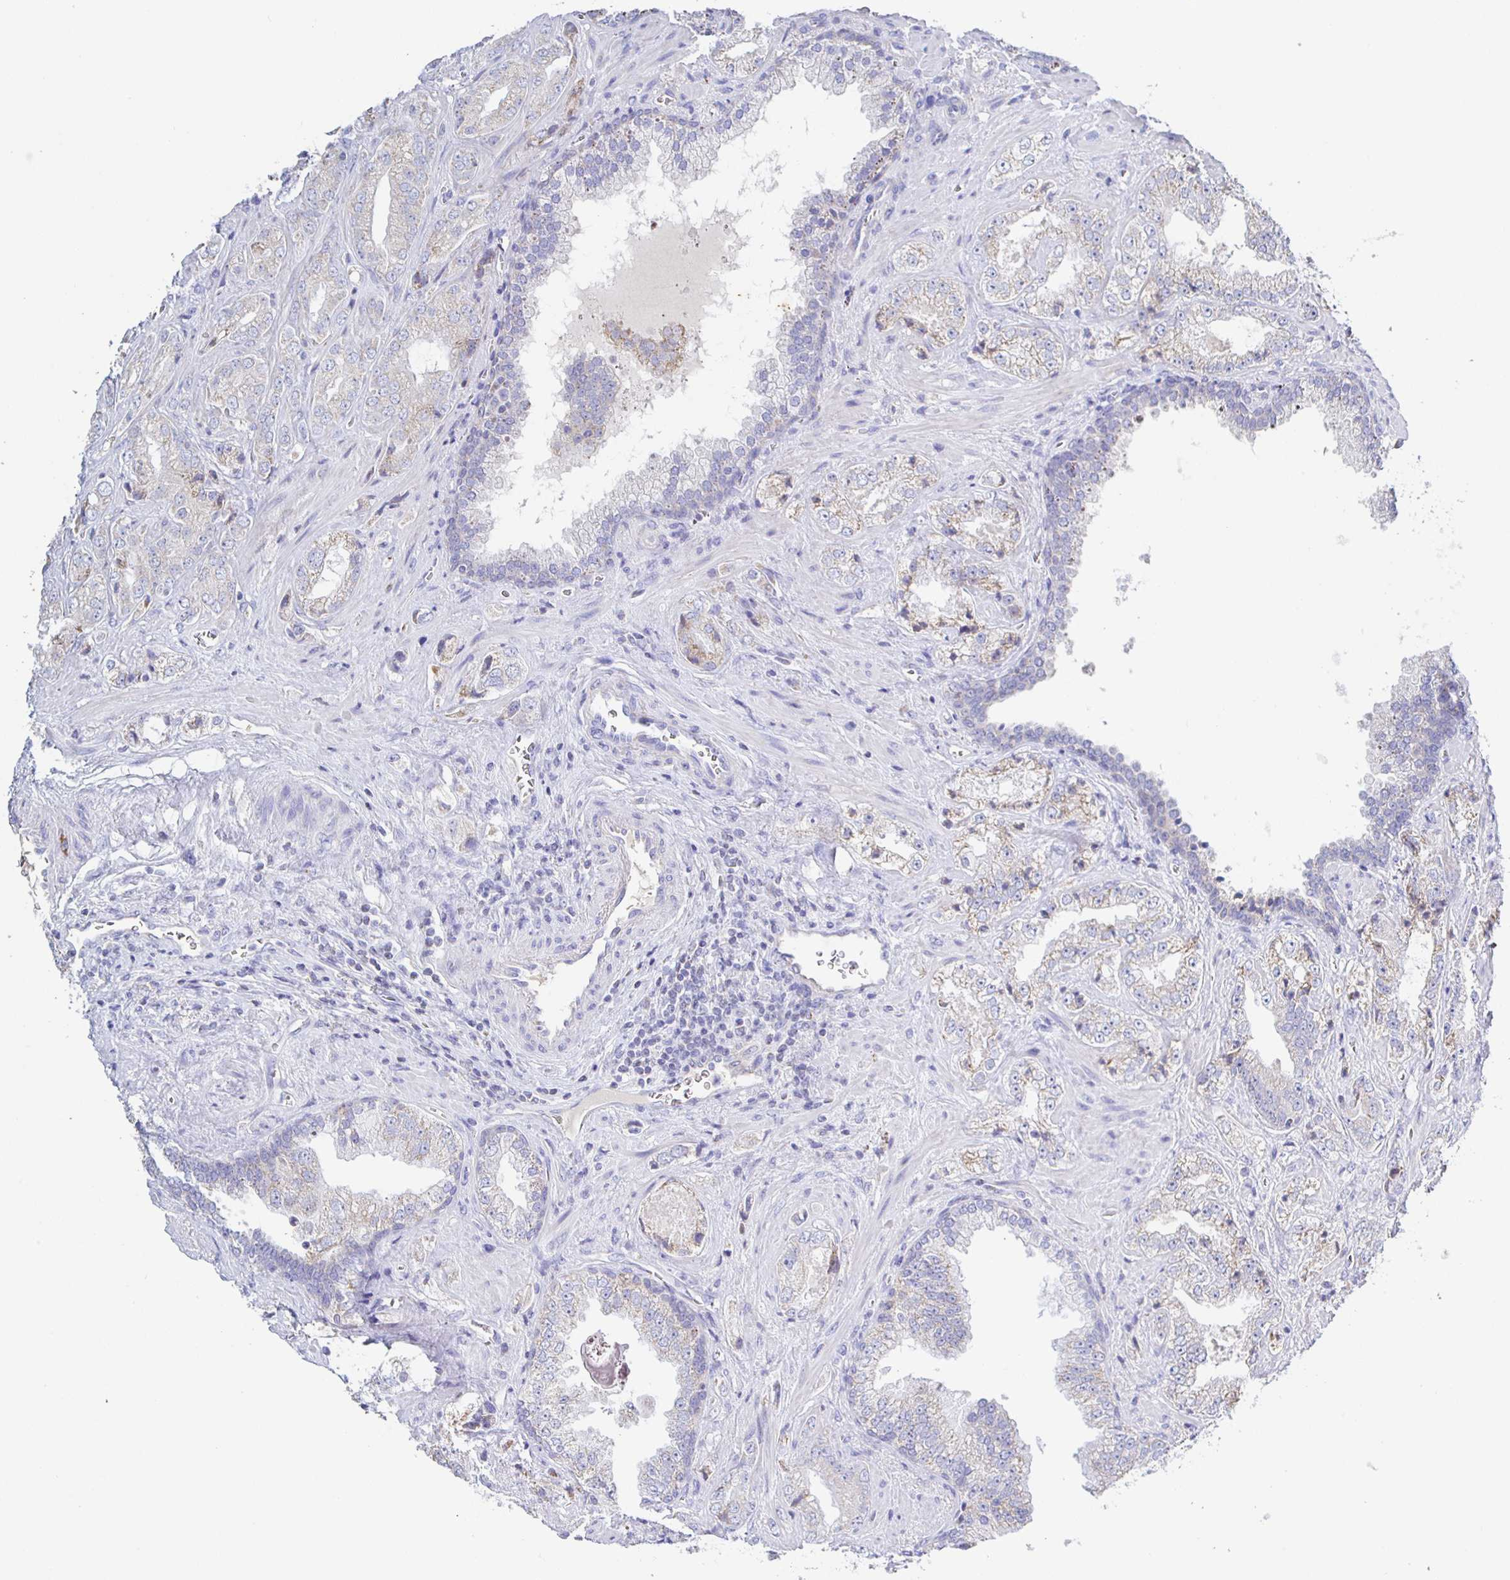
{"staining": {"intensity": "weak", "quantity": "25%-75%", "location": "cytoplasmic/membranous"}, "tissue": "prostate cancer", "cell_type": "Tumor cells", "image_type": "cancer", "snomed": [{"axis": "morphology", "description": "Adenocarcinoma, High grade"}, {"axis": "topography", "description": "Prostate"}], "caption": "A low amount of weak cytoplasmic/membranous staining is seen in about 25%-75% of tumor cells in prostate cancer tissue.", "gene": "SYNGR4", "patient": {"sex": "male", "age": 67}}